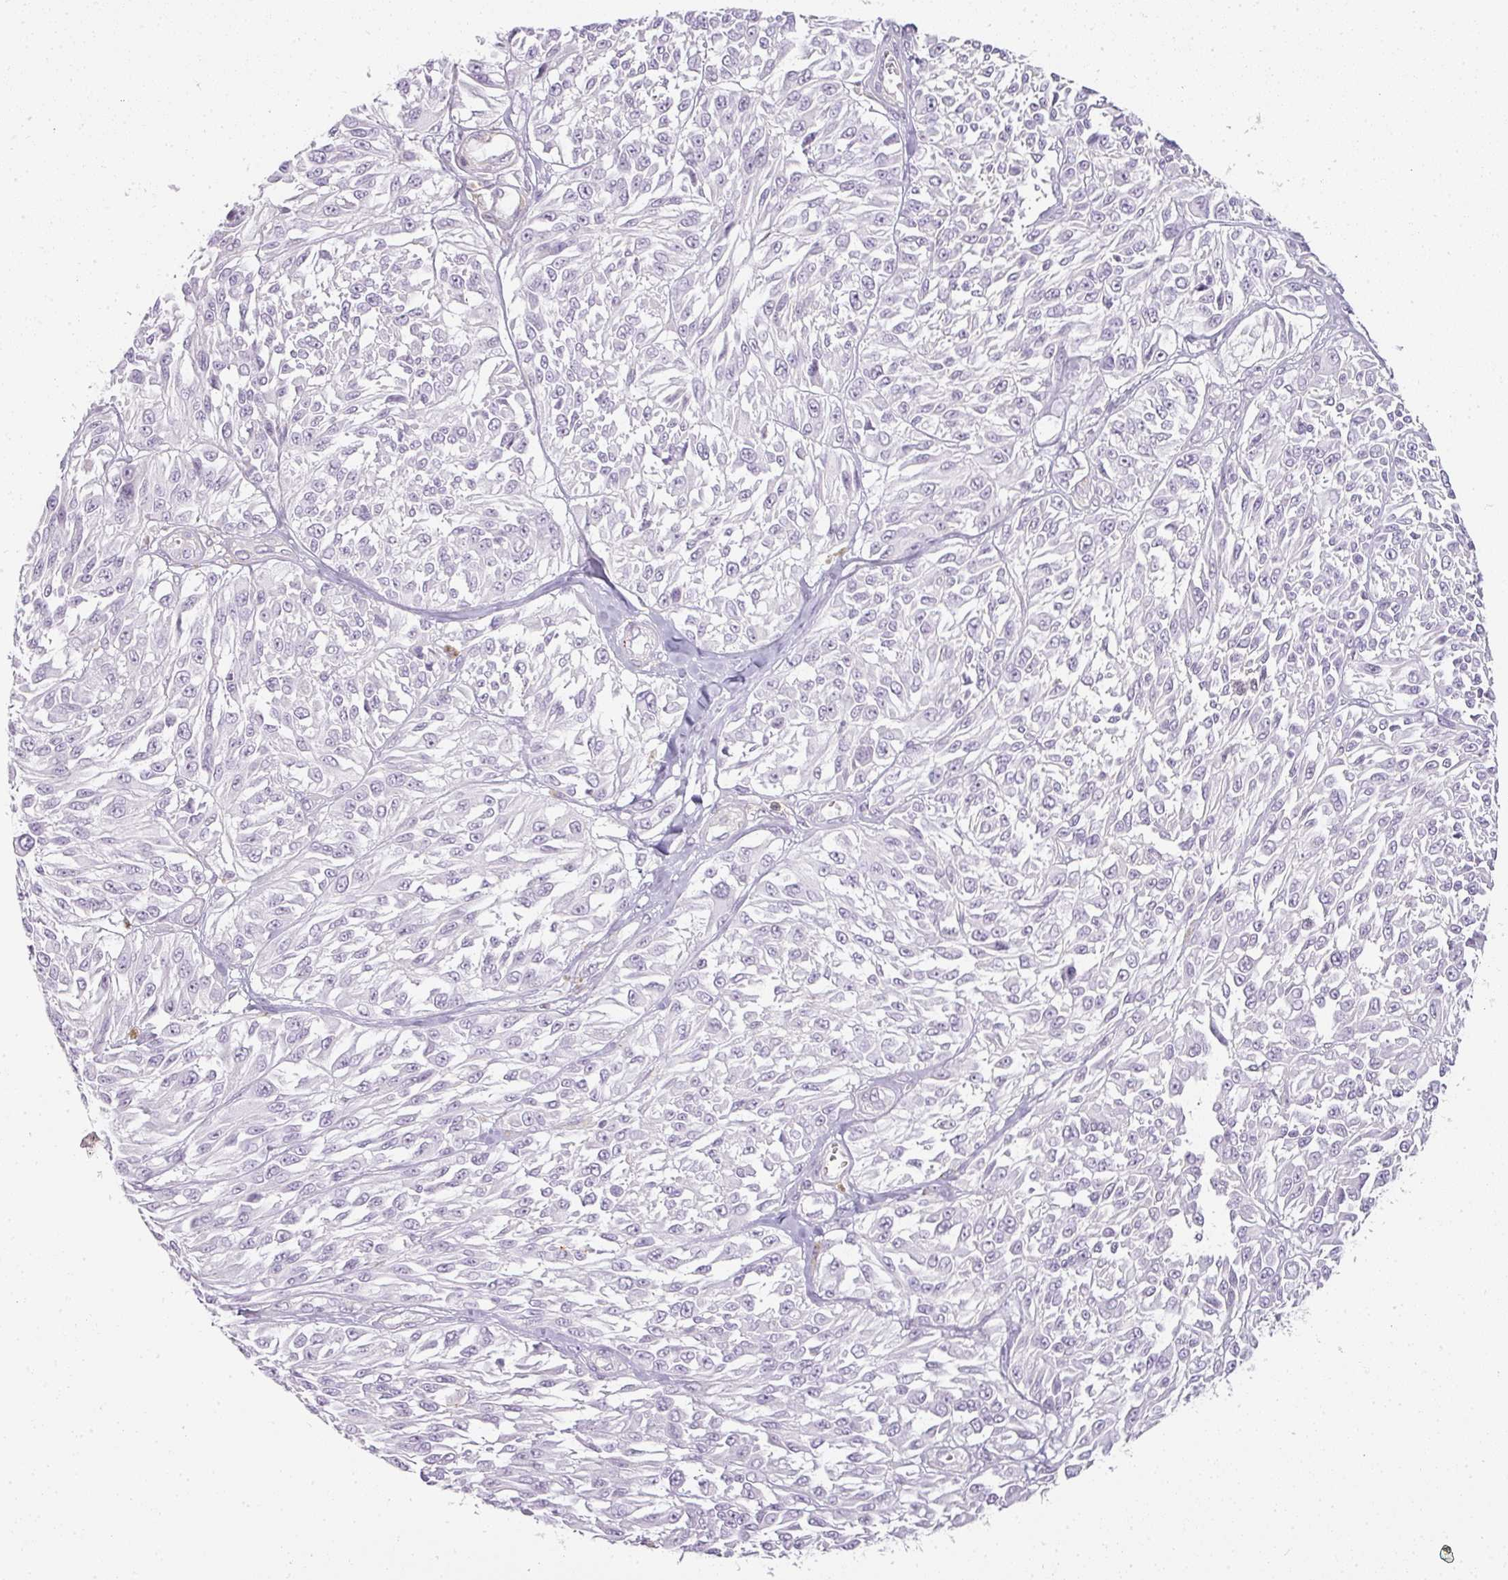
{"staining": {"intensity": "negative", "quantity": "none", "location": "none"}, "tissue": "melanoma", "cell_type": "Tumor cells", "image_type": "cancer", "snomed": [{"axis": "morphology", "description": "Malignant melanoma, NOS"}, {"axis": "topography", "description": "Skin"}], "caption": "Immunohistochemical staining of melanoma exhibits no significant staining in tumor cells.", "gene": "TMEM42", "patient": {"sex": "male", "age": 94}}